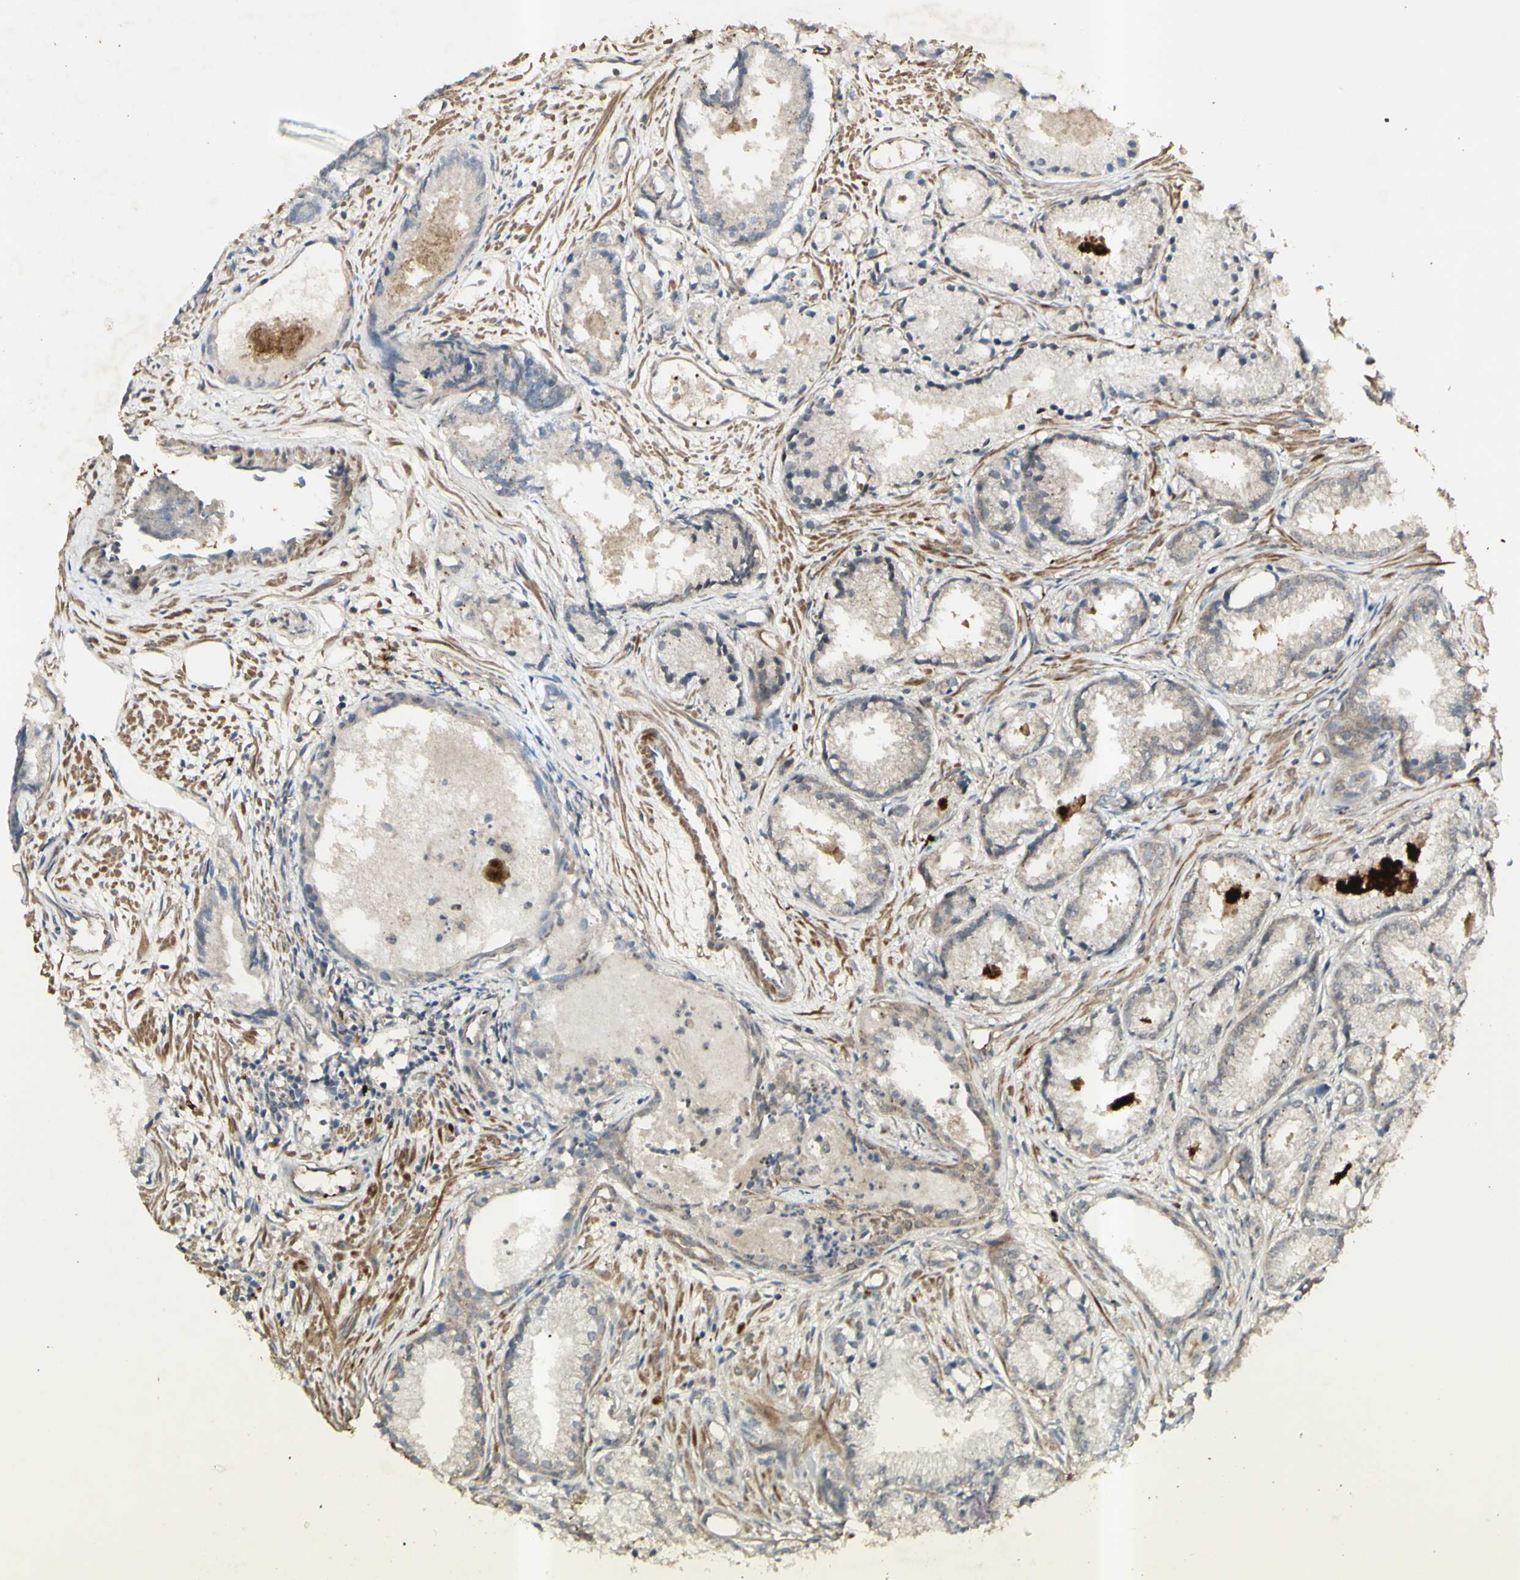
{"staining": {"intensity": "weak", "quantity": ">75%", "location": "cytoplasmic/membranous"}, "tissue": "prostate cancer", "cell_type": "Tumor cells", "image_type": "cancer", "snomed": [{"axis": "morphology", "description": "Adenocarcinoma, Low grade"}, {"axis": "topography", "description": "Prostate"}], "caption": "Human prostate cancer stained with a protein marker demonstrates weak staining in tumor cells.", "gene": "ALOX12", "patient": {"sex": "male", "age": 72}}